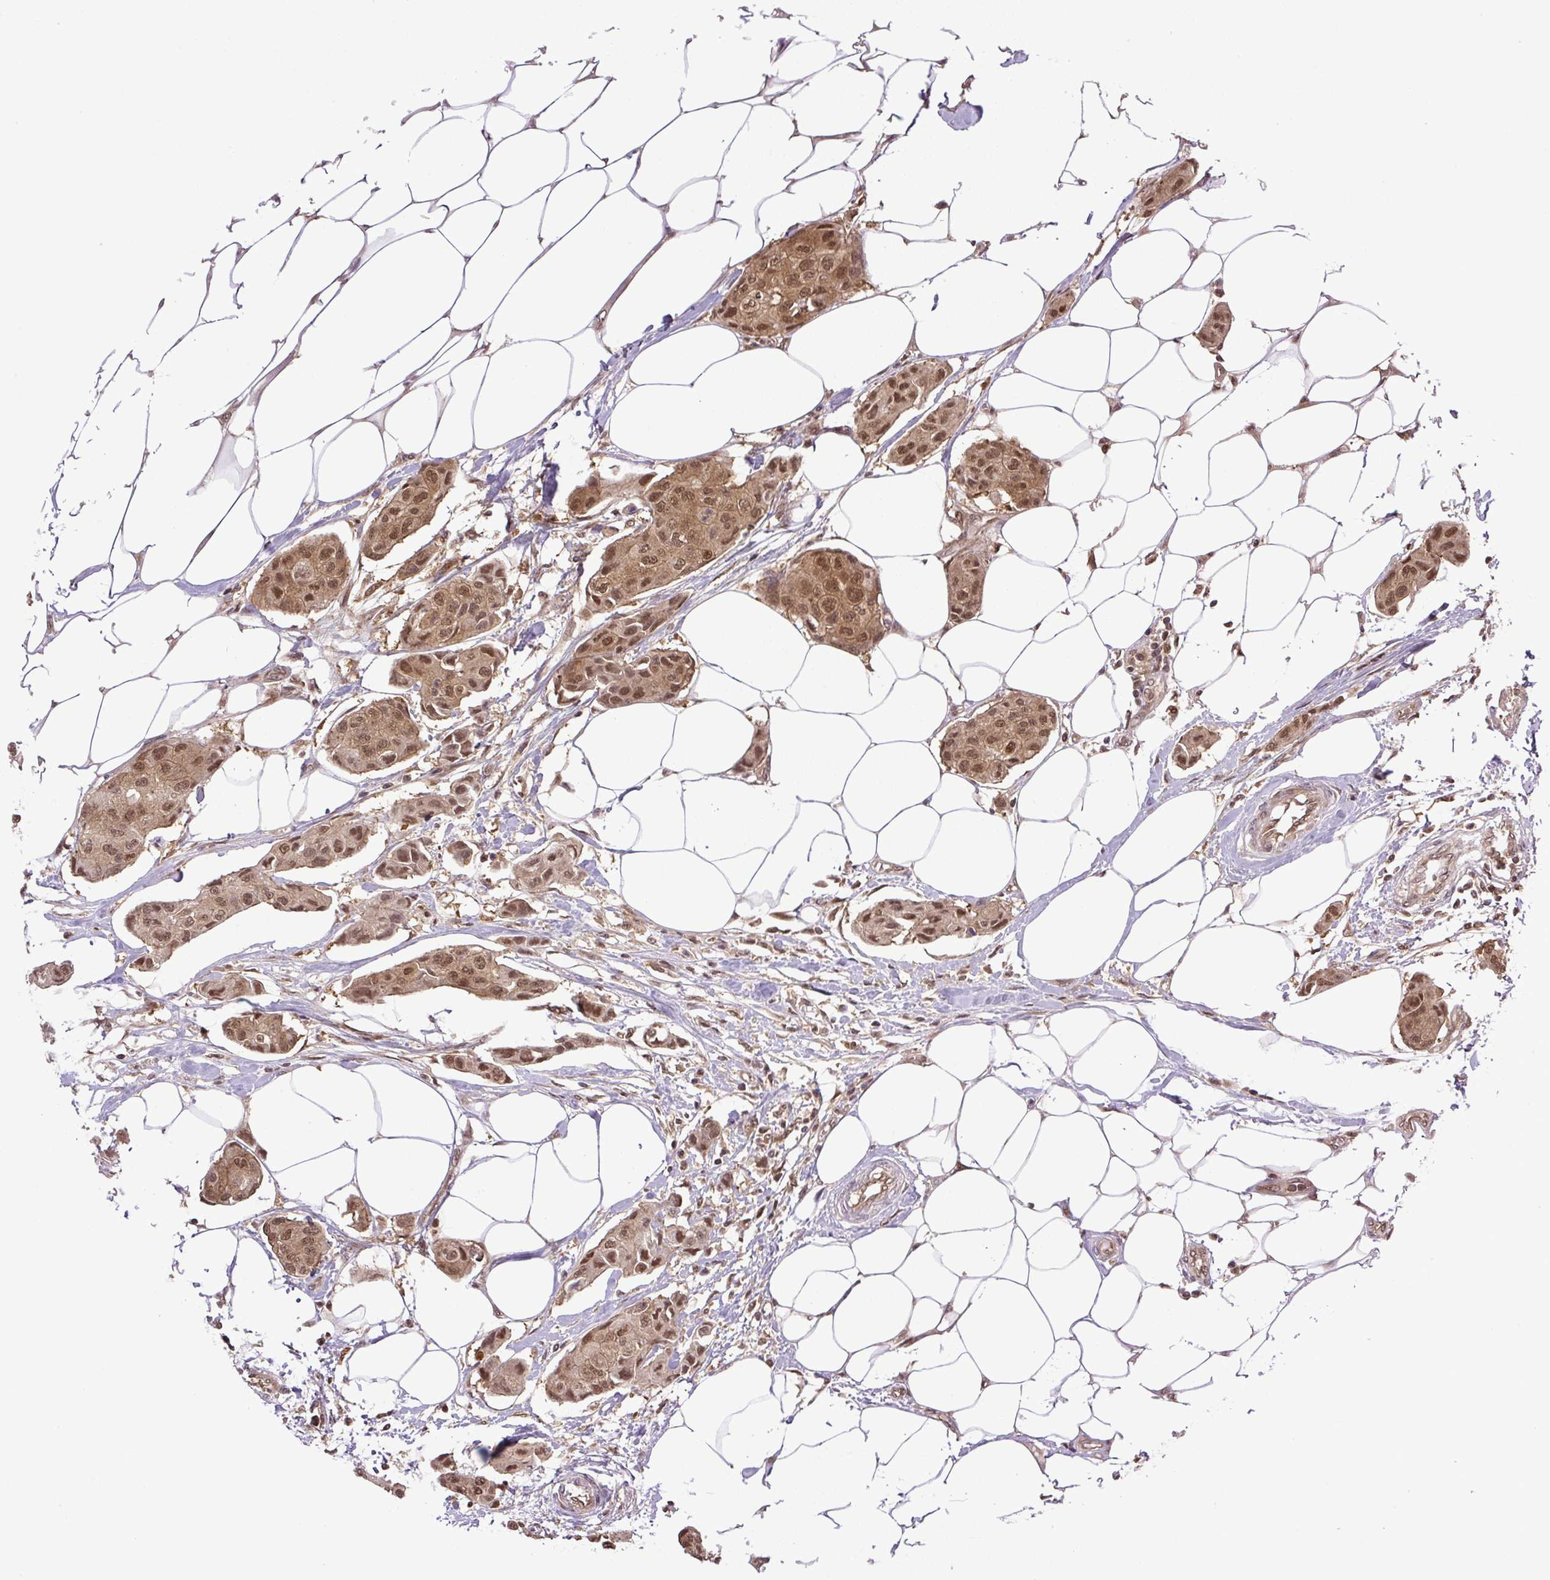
{"staining": {"intensity": "moderate", "quantity": ">75%", "location": "cytoplasmic/membranous,nuclear"}, "tissue": "breast cancer", "cell_type": "Tumor cells", "image_type": "cancer", "snomed": [{"axis": "morphology", "description": "Duct carcinoma"}, {"axis": "topography", "description": "Breast"}, {"axis": "topography", "description": "Lymph node"}], "caption": "Human breast cancer stained with a protein marker demonstrates moderate staining in tumor cells.", "gene": "SGTA", "patient": {"sex": "female", "age": 80}}